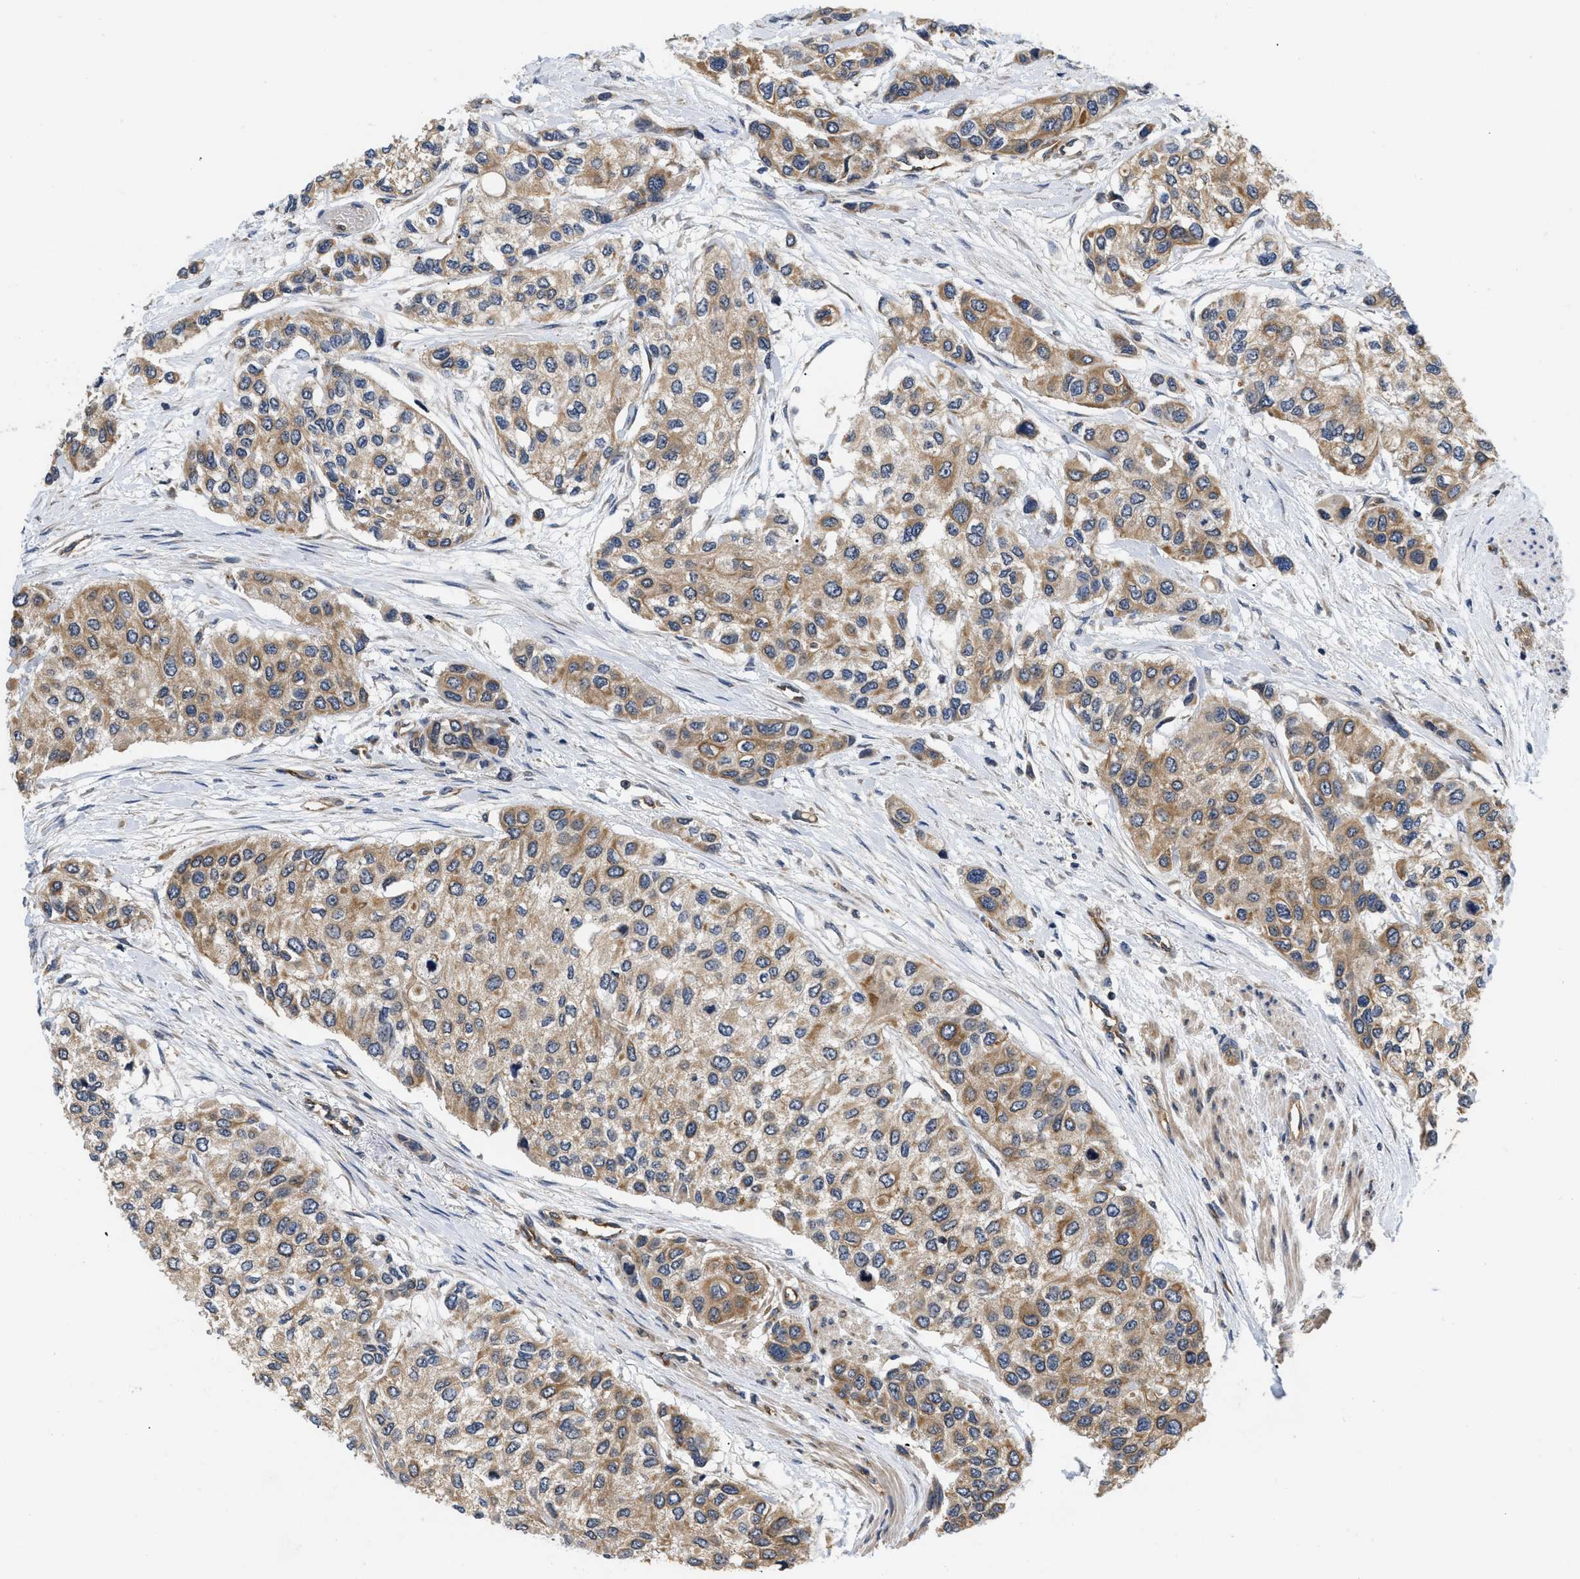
{"staining": {"intensity": "moderate", "quantity": ">75%", "location": "cytoplasmic/membranous"}, "tissue": "urothelial cancer", "cell_type": "Tumor cells", "image_type": "cancer", "snomed": [{"axis": "morphology", "description": "Urothelial carcinoma, High grade"}, {"axis": "topography", "description": "Urinary bladder"}], "caption": "Urothelial cancer stained for a protein (brown) reveals moderate cytoplasmic/membranous positive staining in approximately >75% of tumor cells.", "gene": "HMGCR", "patient": {"sex": "female", "age": 56}}